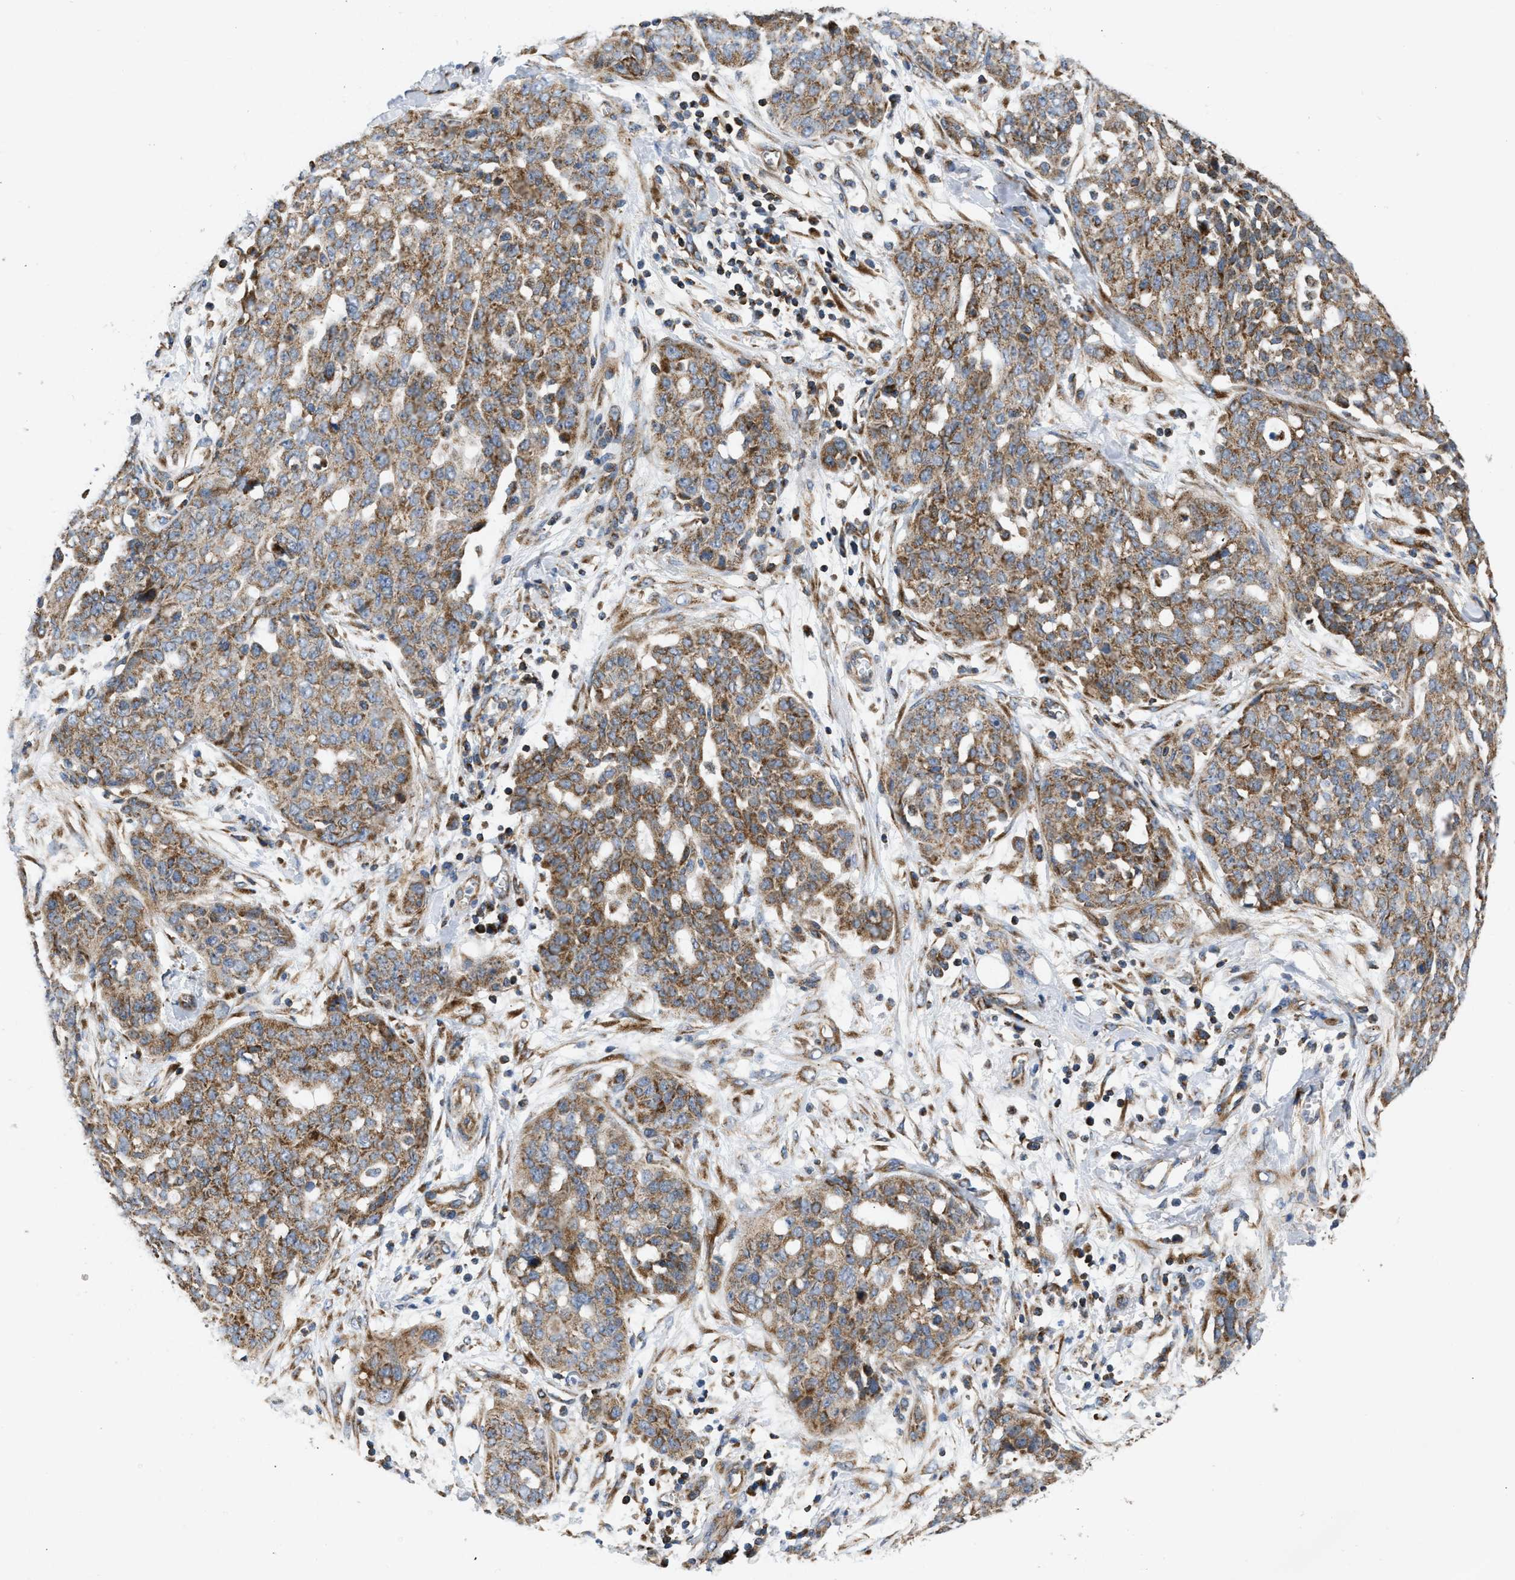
{"staining": {"intensity": "moderate", "quantity": ">75%", "location": "cytoplasmic/membranous"}, "tissue": "ovarian cancer", "cell_type": "Tumor cells", "image_type": "cancer", "snomed": [{"axis": "morphology", "description": "Cystadenocarcinoma, serous, NOS"}, {"axis": "topography", "description": "Soft tissue"}, {"axis": "topography", "description": "Ovary"}], "caption": "A high-resolution micrograph shows IHC staining of serous cystadenocarcinoma (ovarian), which displays moderate cytoplasmic/membranous positivity in approximately >75% of tumor cells.", "gene": "OPTN", "patient": {"sex": "female", "age": 57}}